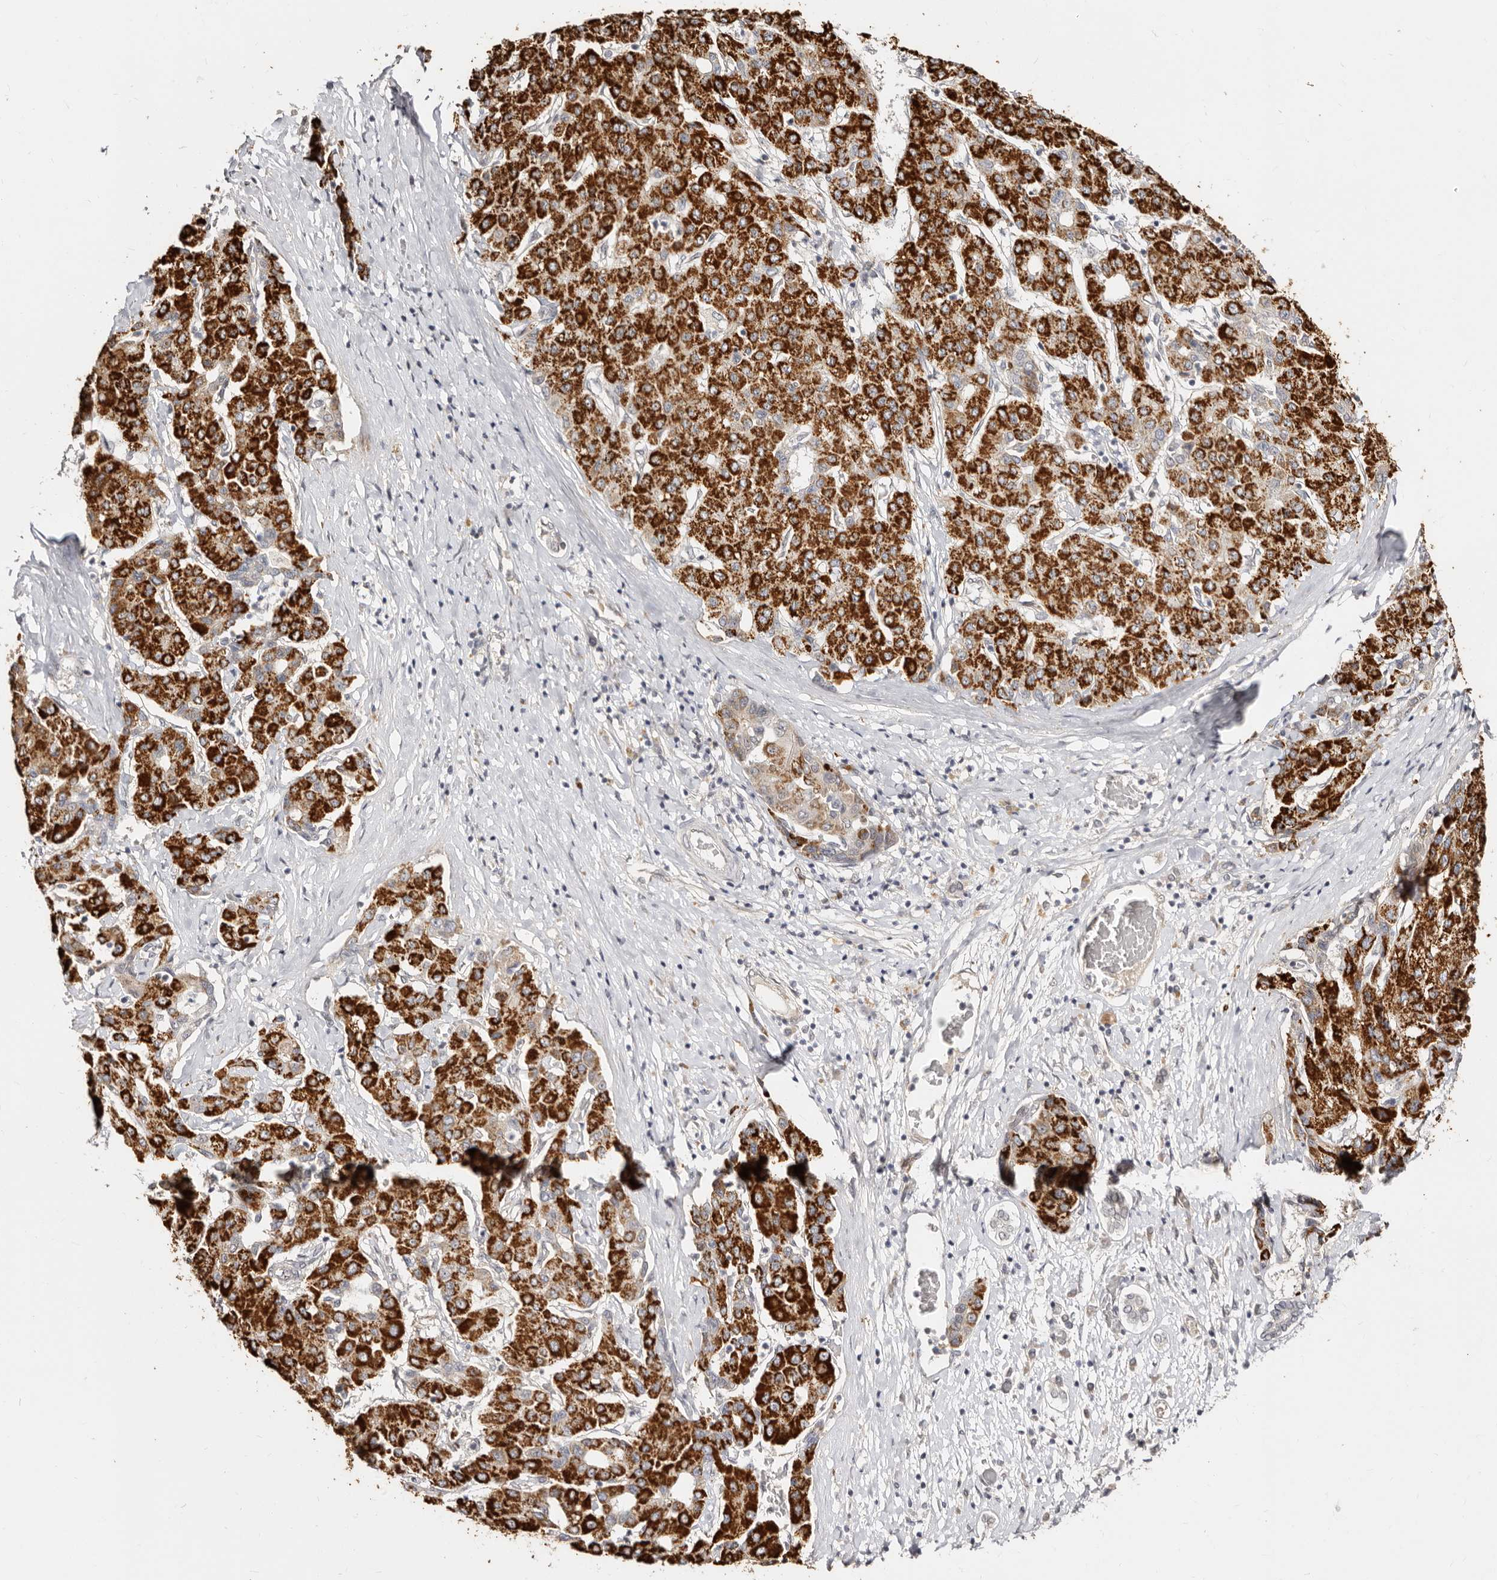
{"staining": {"intensity": "strong", "quantity": ">75%", "location": "cytoplasmic/membranous"}, "tissue": "liver cancer", "cell_type": "Tumor cells", "image_type": "cancer", "snomed": [{"axis": "morphology", "description": "Carcinoma, Hepatocellular, NOS"}, {"axis": "topography", "description": "Liver"}], "caption": "IHC of human hepatocellular carcinoma (liver) demonstrates high levels of strong cytoplasmic/membranous staining in about >75% of tumor cells.", "gene": "LCORL", "patient": {"sex": "male", "age": 65}}